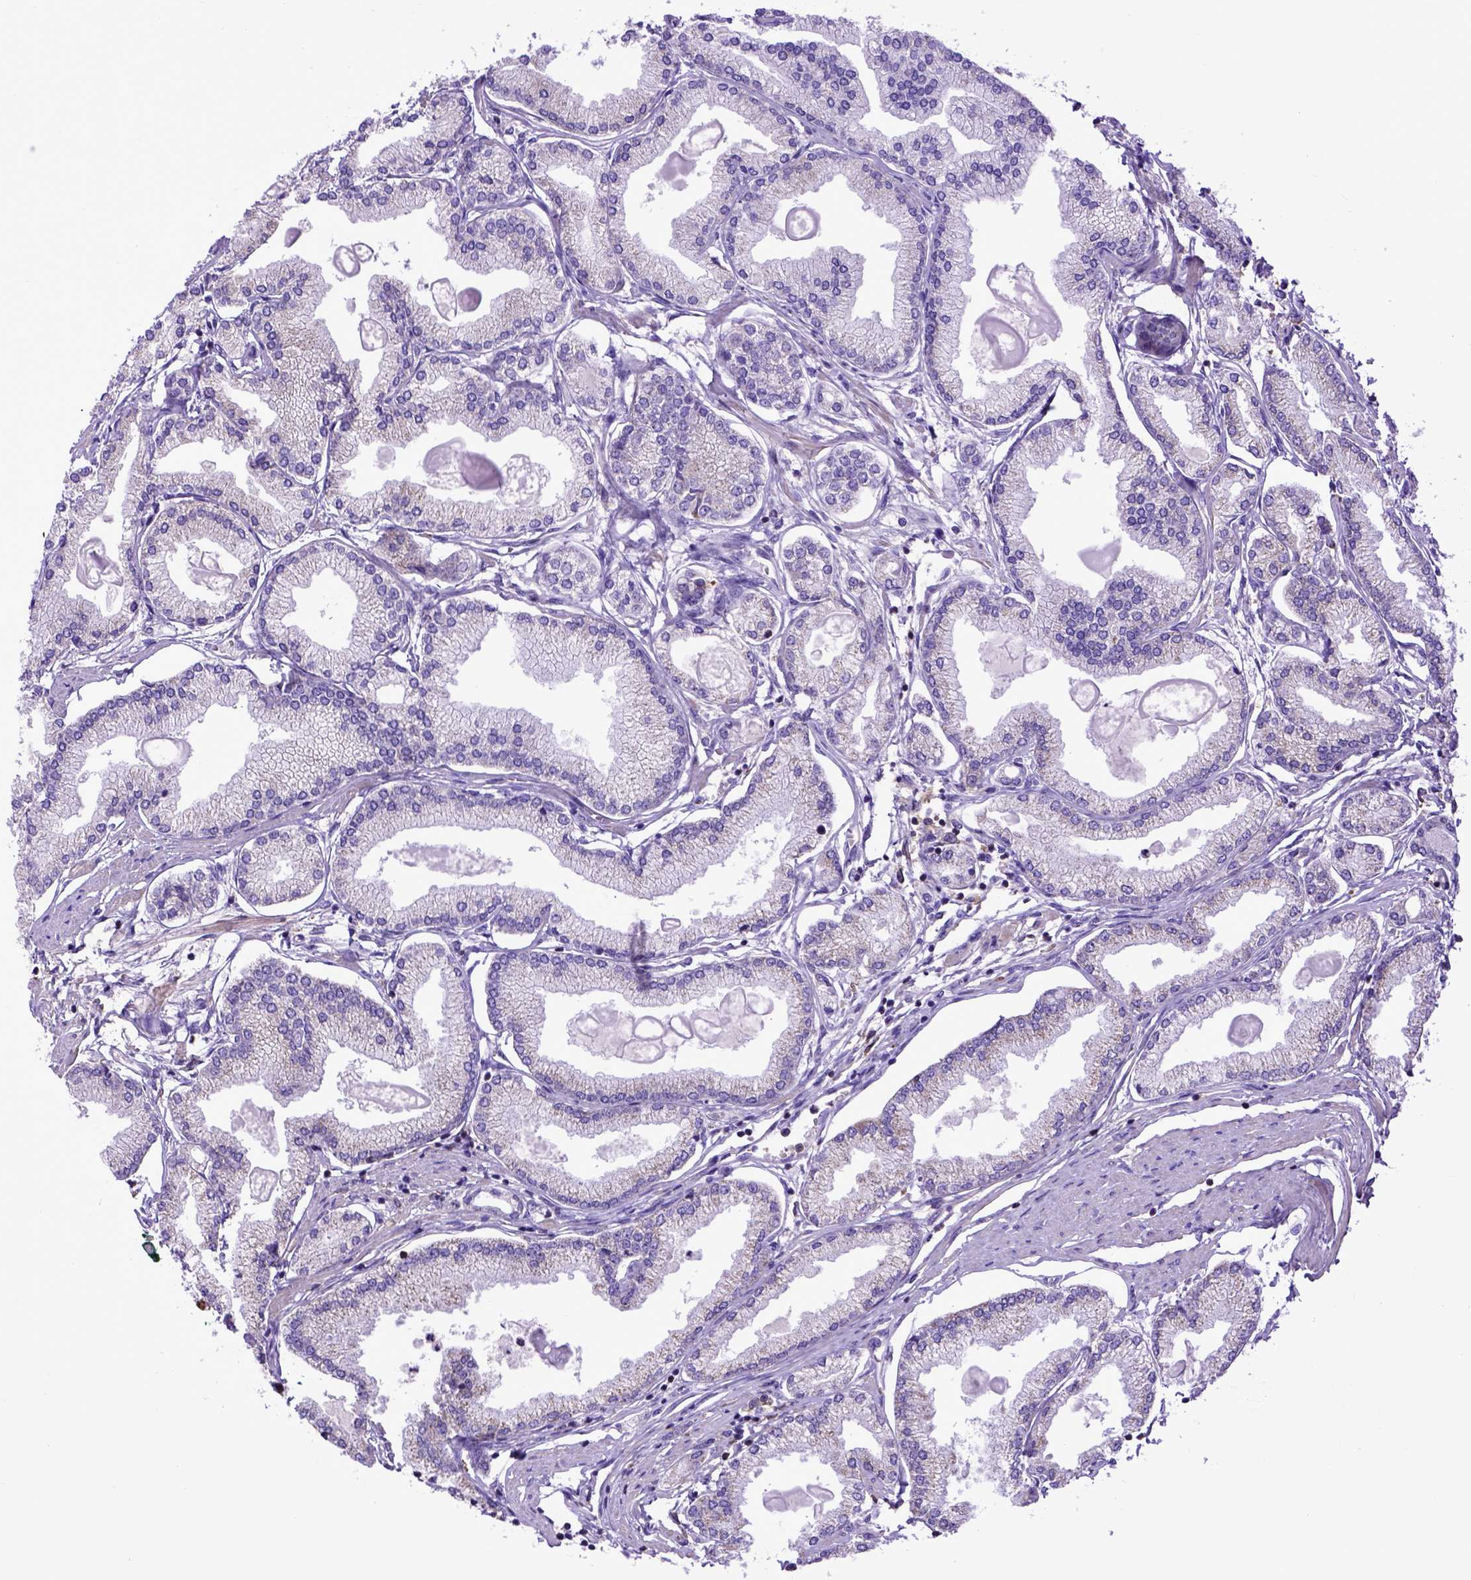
{"staining": {"intensity": "negative", "quantity": "none", "location": "none"}, "tissue": "prostate cancer", "cell_type": "Tumor cells", "image_type": "cancer", "snomed": [{"axis": "morphology", "description": "Adenocarcinoma, High grade"}, {"axis": "topography", "description": "Prostate"}], "caption": "Prostate adenocarcinoma (high-grade) was stained to show a protein in brown. There is no significant staining in tumor cells. Brightfield microscopy of immunohistochemistry (IHC) stained with DAB (3,3'-diaminobenzidine) (brown) and hematoxylin (blue), captured at high magnification.", "gene": "ASAH2", "patient": {"sex": "male", "age": 68}}